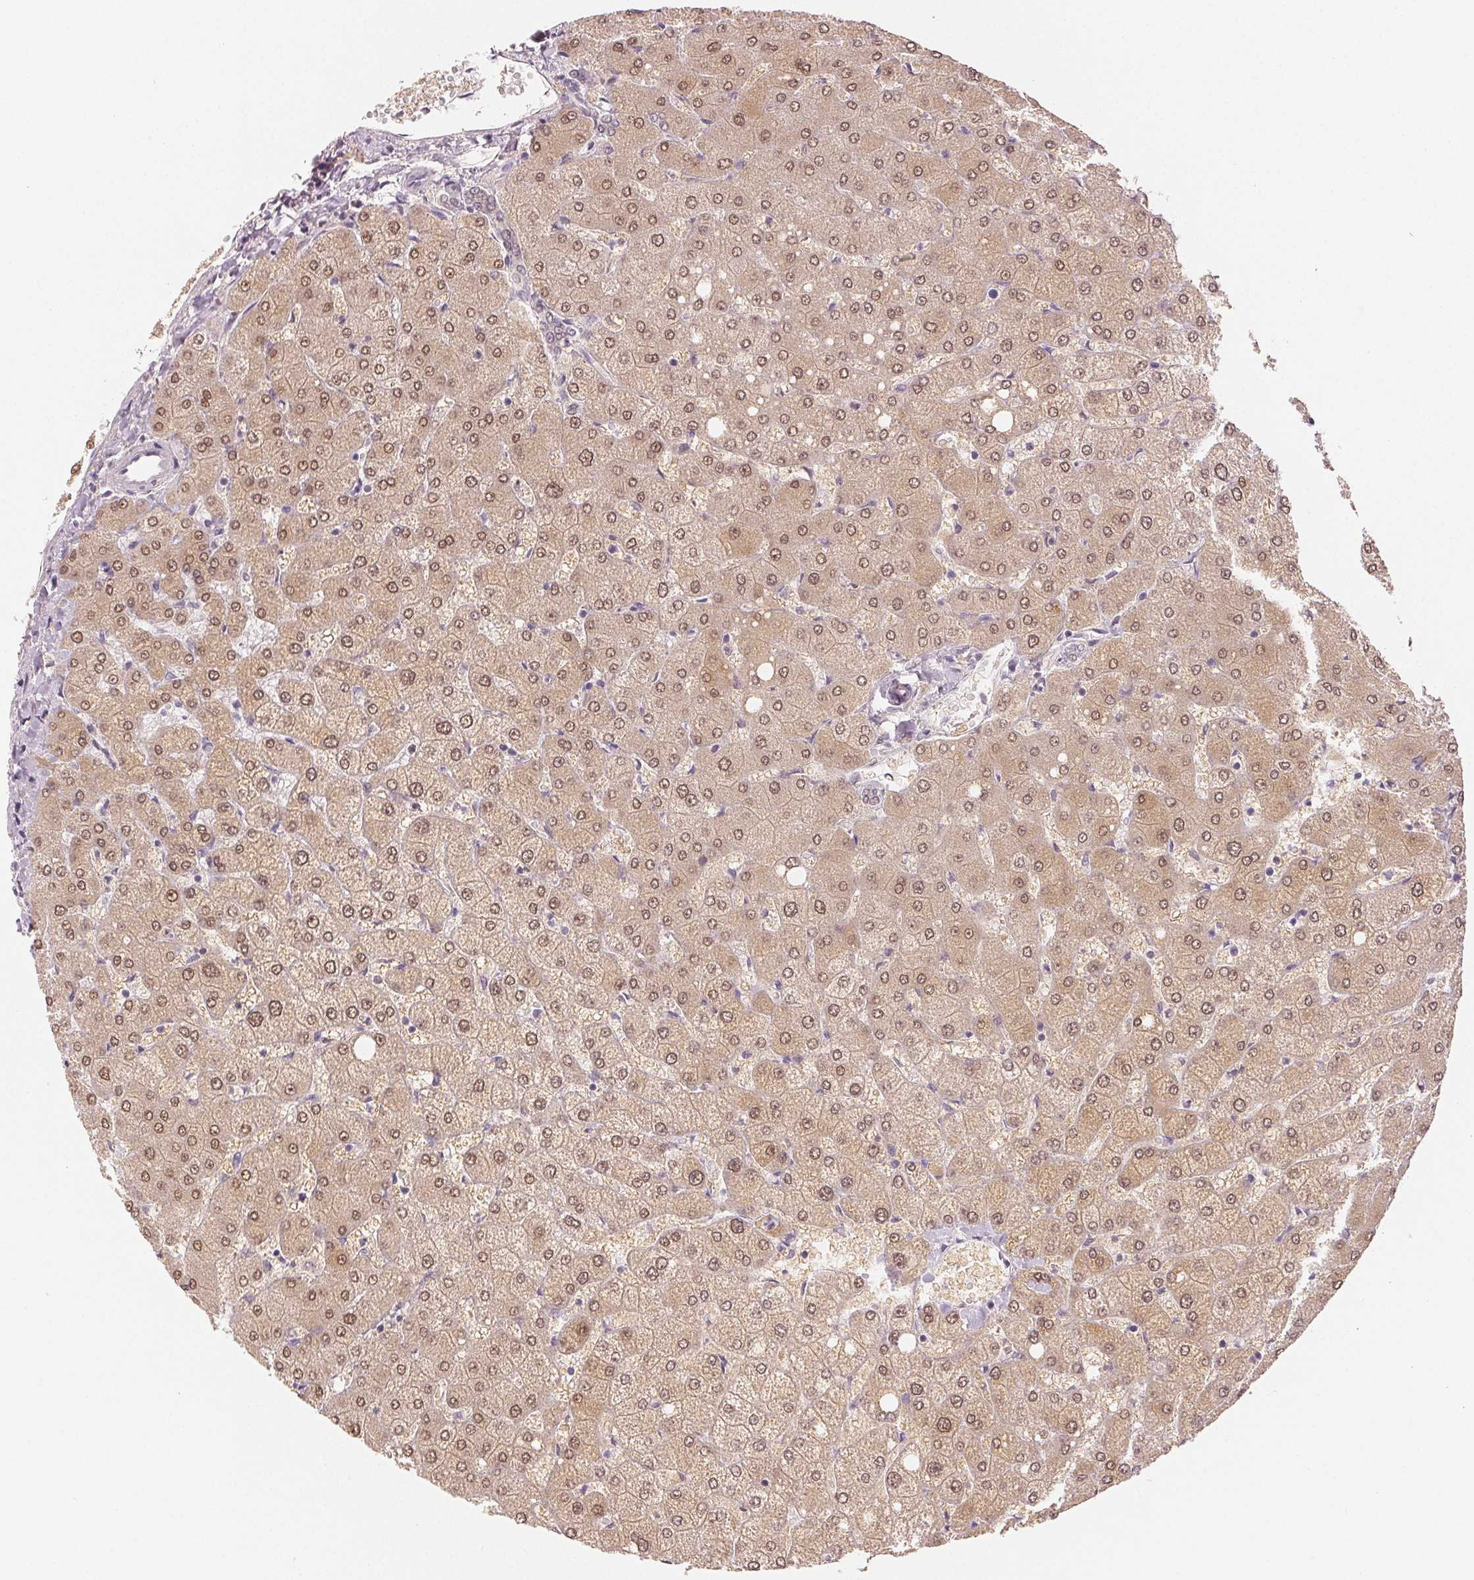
{"staining": {"intensity": "negative", "quantity": "none", "location": "none"}, "tissue": "liver", "cell_type": "Cholangiocytes", "image_type": "normal", "snomed": [{"axis": "morphology", "description": "Normal tissue, NOS"}, {"axis": "topography", "description": "Liver"}], "caption": "Immunohistochemistry of benign human liver exhibits no positivity in cholangiocytes.", "gene": "MAP1LC3A", "patient": {"sex": "female", "age": 54}}